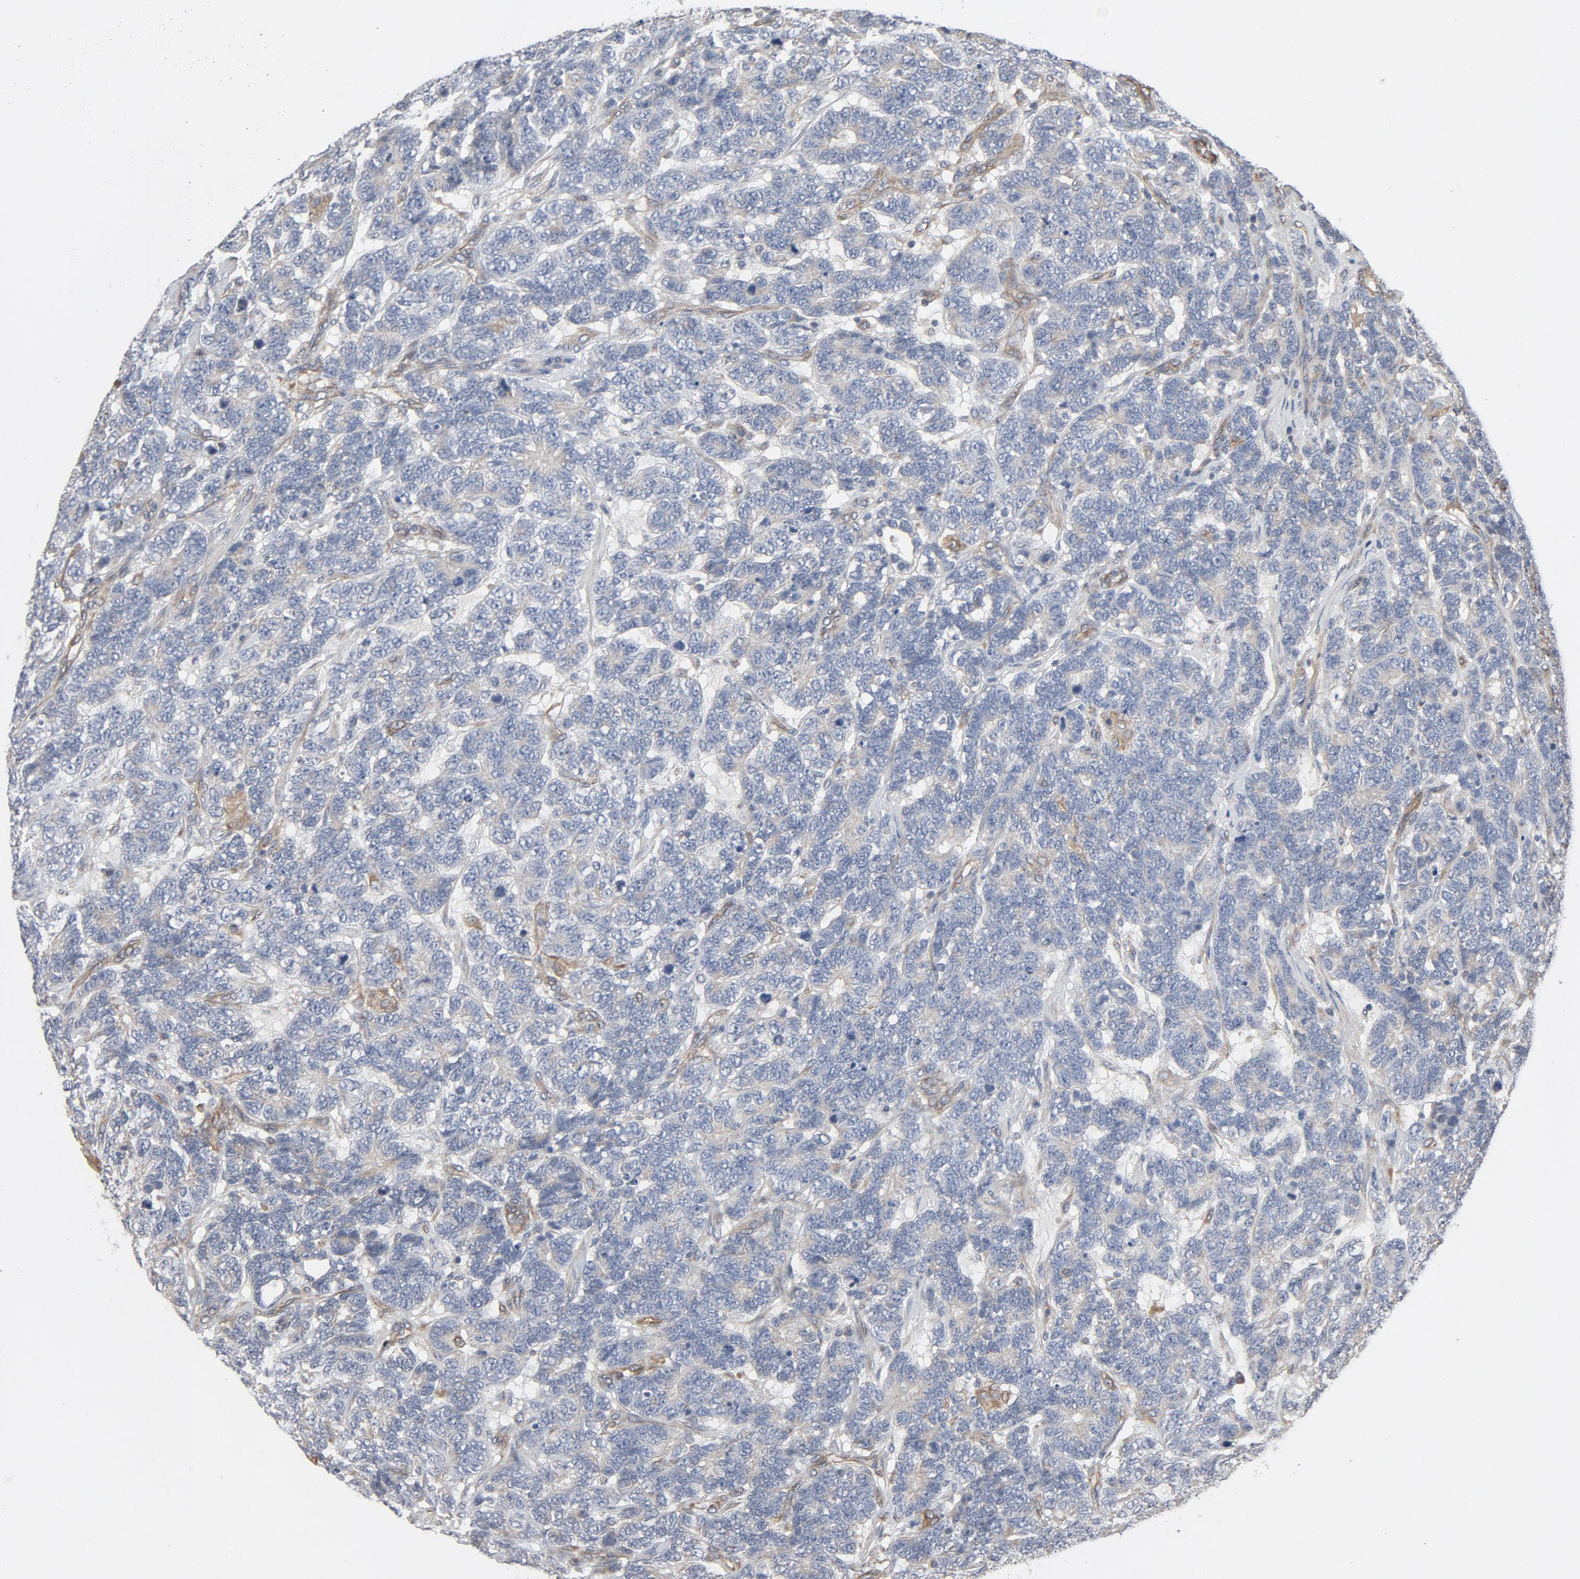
{"staining": {"intensity": "negative", "quantity": "none", "location": "none"}, "tissue": "testis cancer", "cell_type": "Tumor cells", "image_type": "cancer", "snomed": [{"axis": "morphology", "description": "Carcinoma, Embryonal, NOS"}, {"axis": "topography", "description": "Testis"}], "caption": "This micrograph is of testis cancer (embryonal carcinoma) stained with immunohistochemistry to label a protein in brown with the nuclei are counter-stained blue. There is no positivity in tumor cells.", "gene": "TRIOBP", "patient": {"sex": "male", "age": 26}}